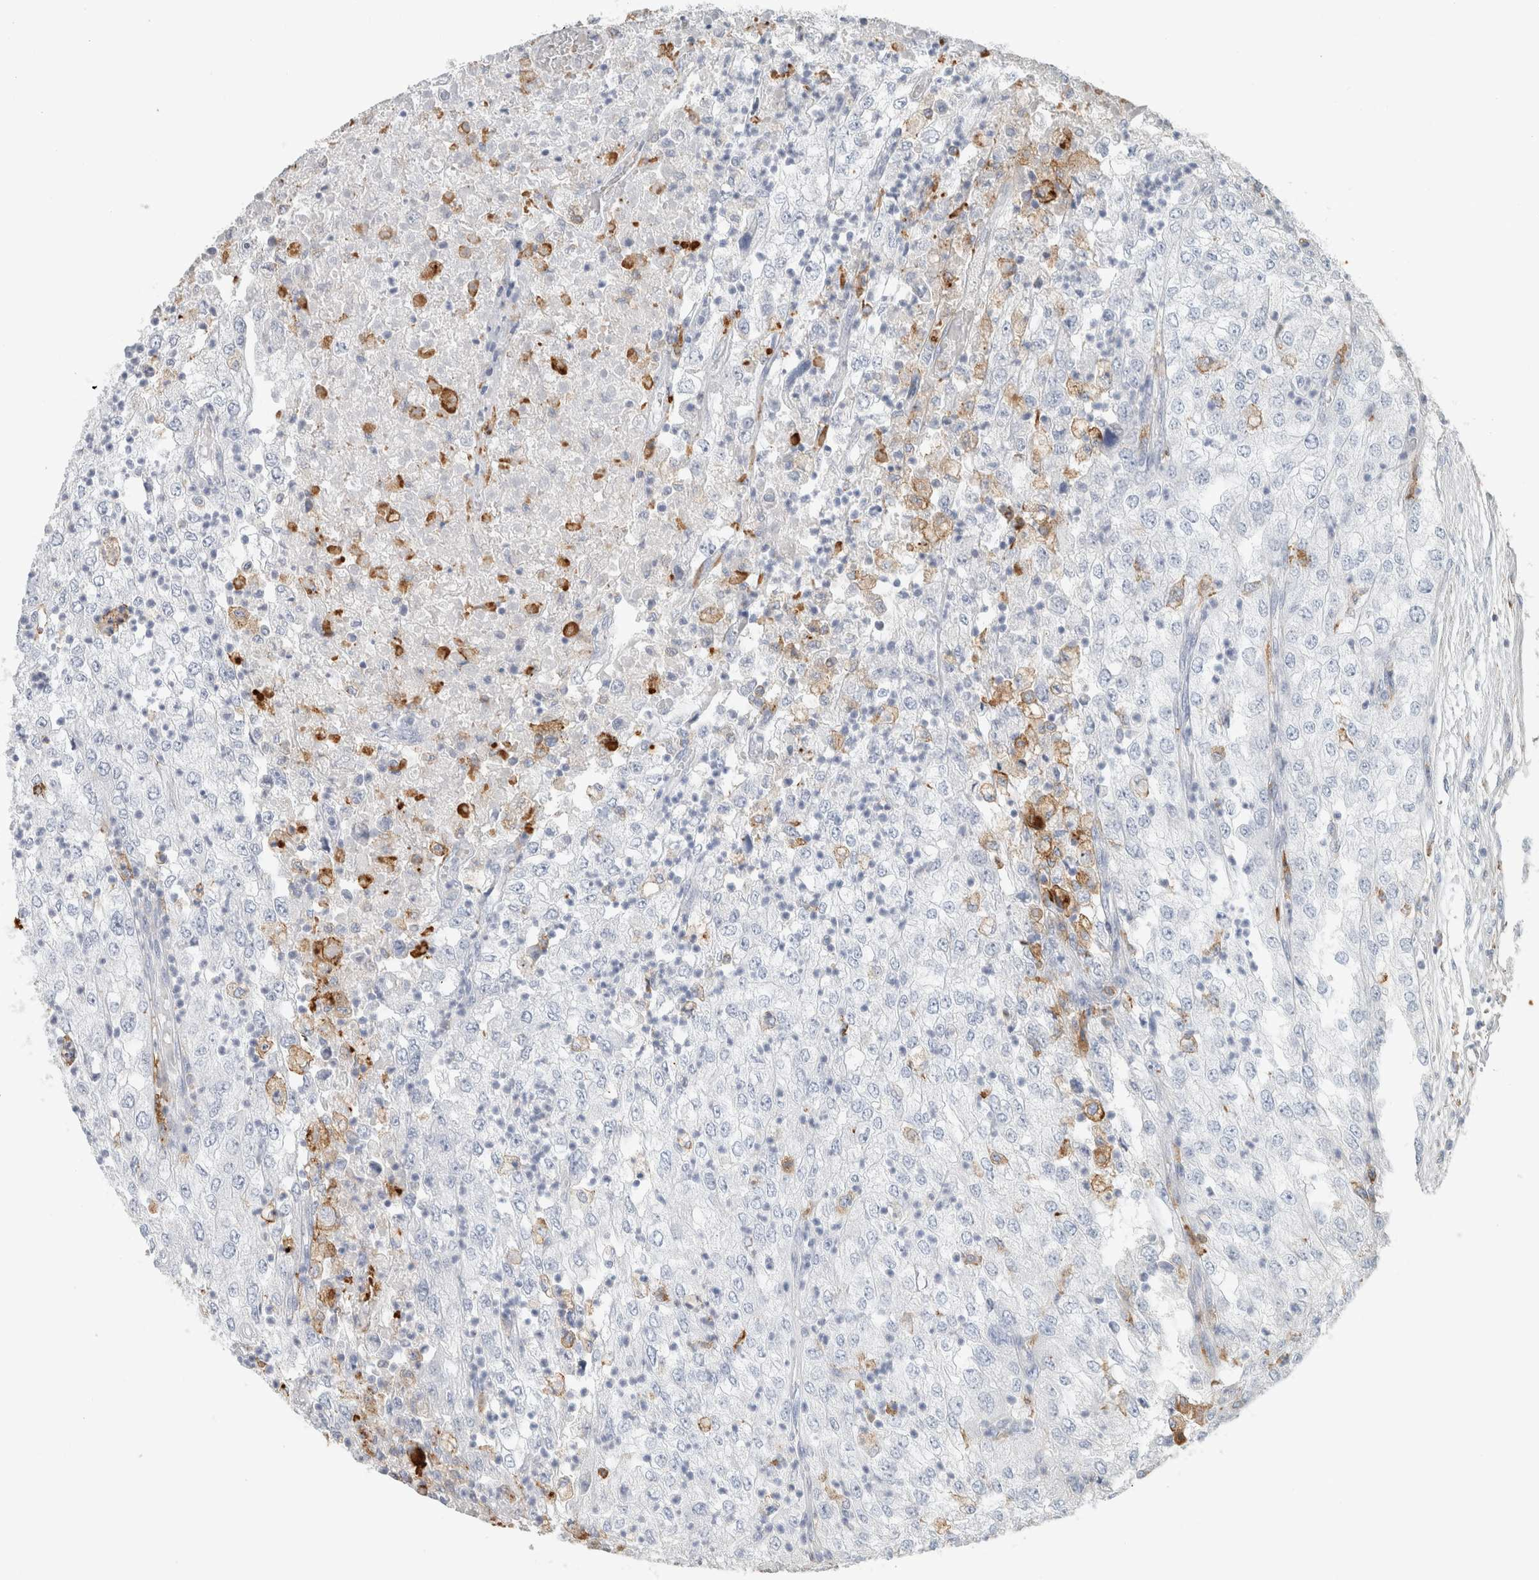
{"staining": {"intensity": "negative", "quantity": "none", "location": "none"}, "tissue": "renal cancer", "cell_type": "Tumor cells", "image_type": "cancer", "snomed": [{"axis": "morphology", "description": "Adenocarcinoma, NOS"}, {"axis": "topography", "description": "Kidney"}], "caption": "Immunohistochemistry of human renal adenocarcinoma demonstrates no positivity in tumor cells.", "gene": "LY86", "patient": {"sex": "female", "age": 54}}